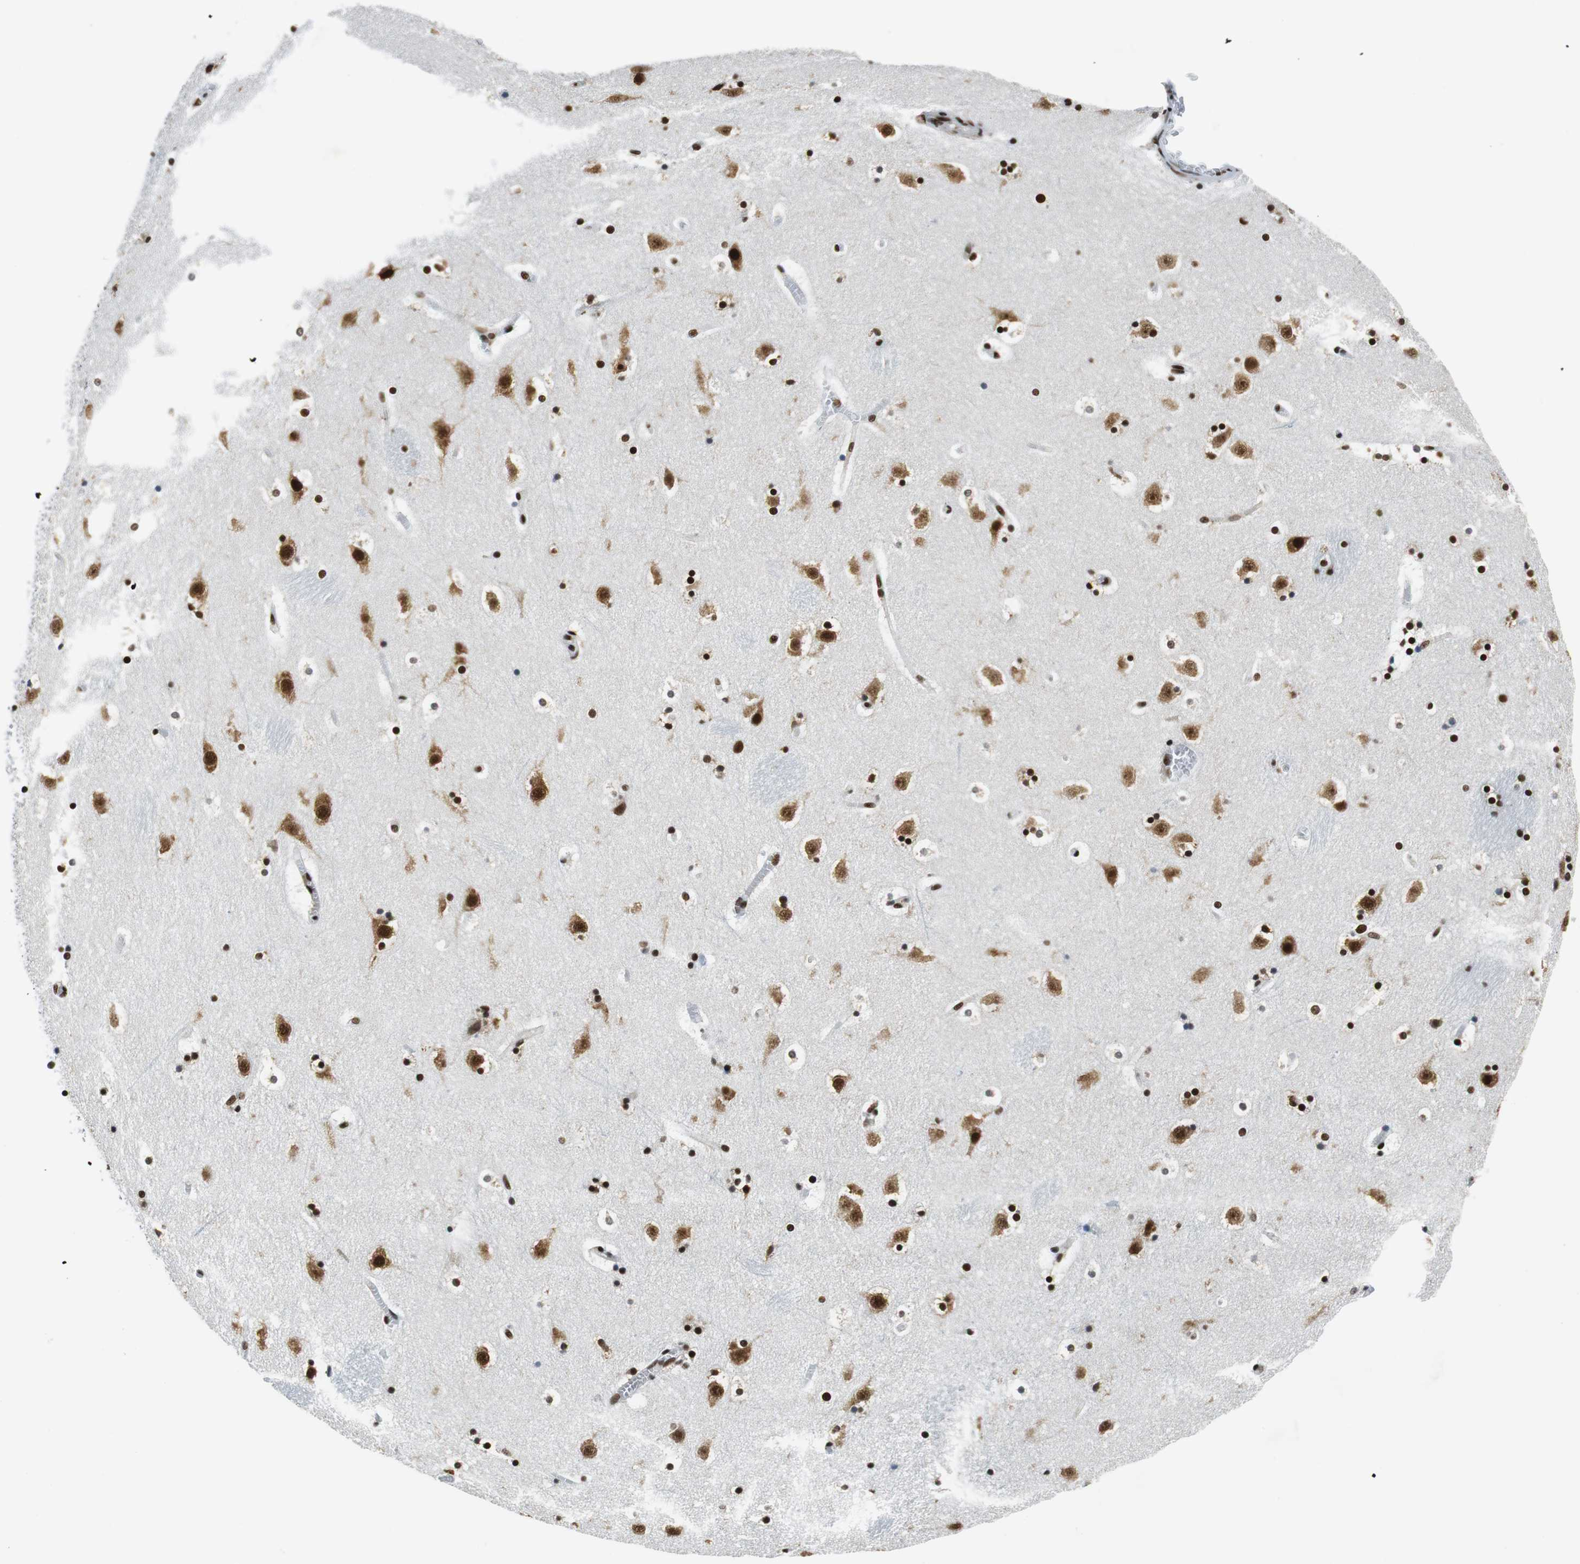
{"staining": {"intensity": "strong", "quantity": ">75%", "location": "cytoplasmic/membranous,nuclear"}, "tissue": "caudate", "cell_type": "Glial cells", "image_type": "normal", "snomed": [{"axis": "morphology", "description": "Normal tissue, NOS"}, {"axis": "topography", "description": "Lateral ventricle wall"}], "caption": "Caudate stained with DAB (3,3'-diaminobenzidine) immunohistochemistry (IHC) reveals high levels of strong cytoplasmic/membranous,nuclear positivity in about >75% of glial cells. (DAB IHC, brown staining for protein, blue staining for nuclei).", "gene": "PRKDC", "patient": {"sex": "male", "age": 45}}